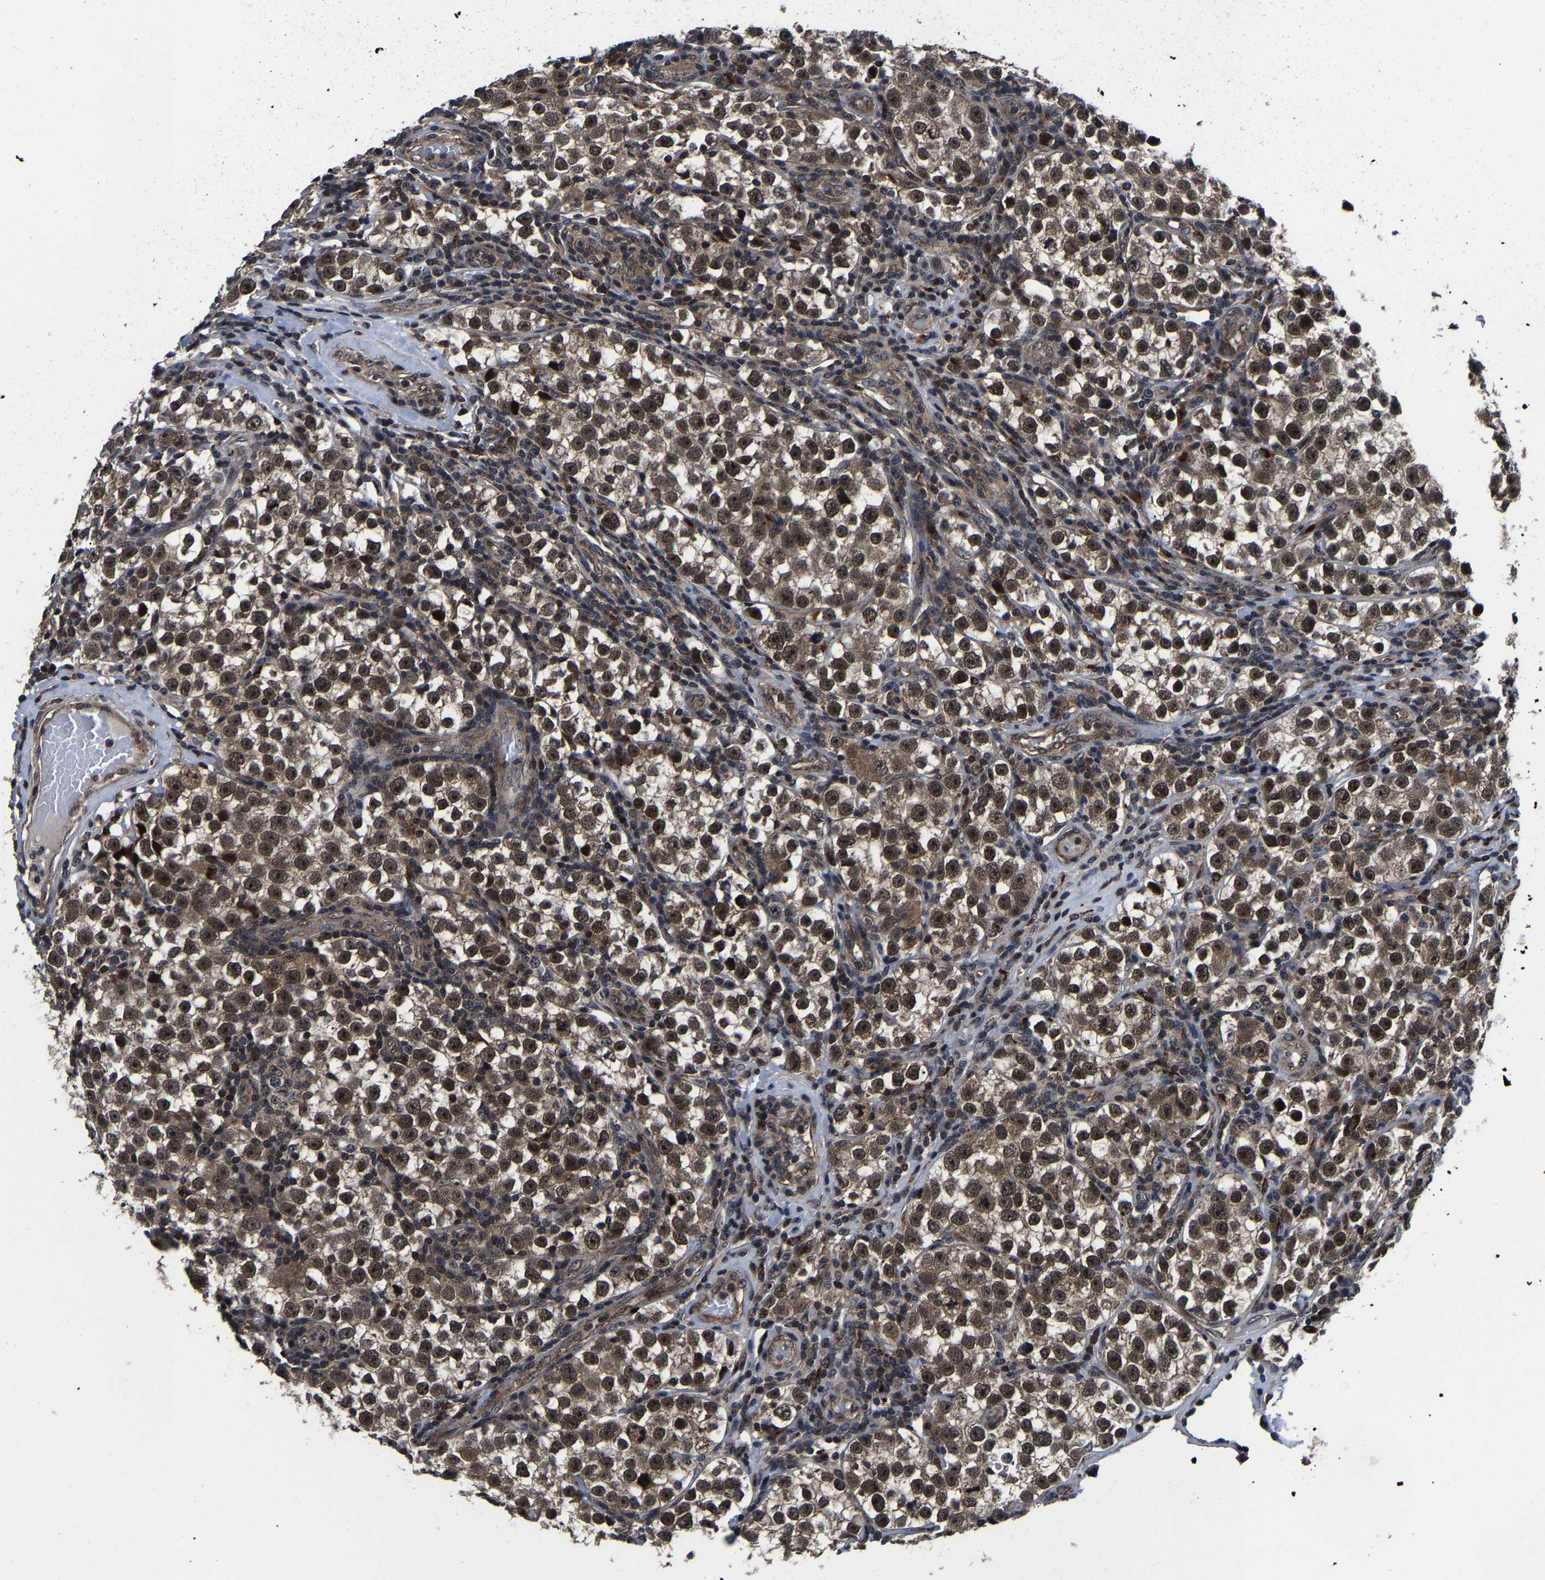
{"staining": {"intensity": "moderate", "quantity": ">75%", "location": "cytoplasmic/membranous,nuclear"}, "tissue": "testis cancer", "cell_type": "Tumor cells", "image_type": "cancer", "snomed": [{"axis": "morphology", "description": "Normal tissue, NOS"}, {"axis": "morphology", "description": "Seminoma, NOS"}, {"axis": "topography", "description": "Testis"}], "caption": "Immunohistochemistry image of neoplastic tissue: testis seminoma stained using IHC exhibits medium levels of moderate protein expression localized specifically in the cytoplasmic/membranous and nuclear of tumor cells, appearing as a cytoplasmic/membranous and nuclear brown color.", "gene": "ZCCHC7", "patient": {"sex": "male", "age": 43}}